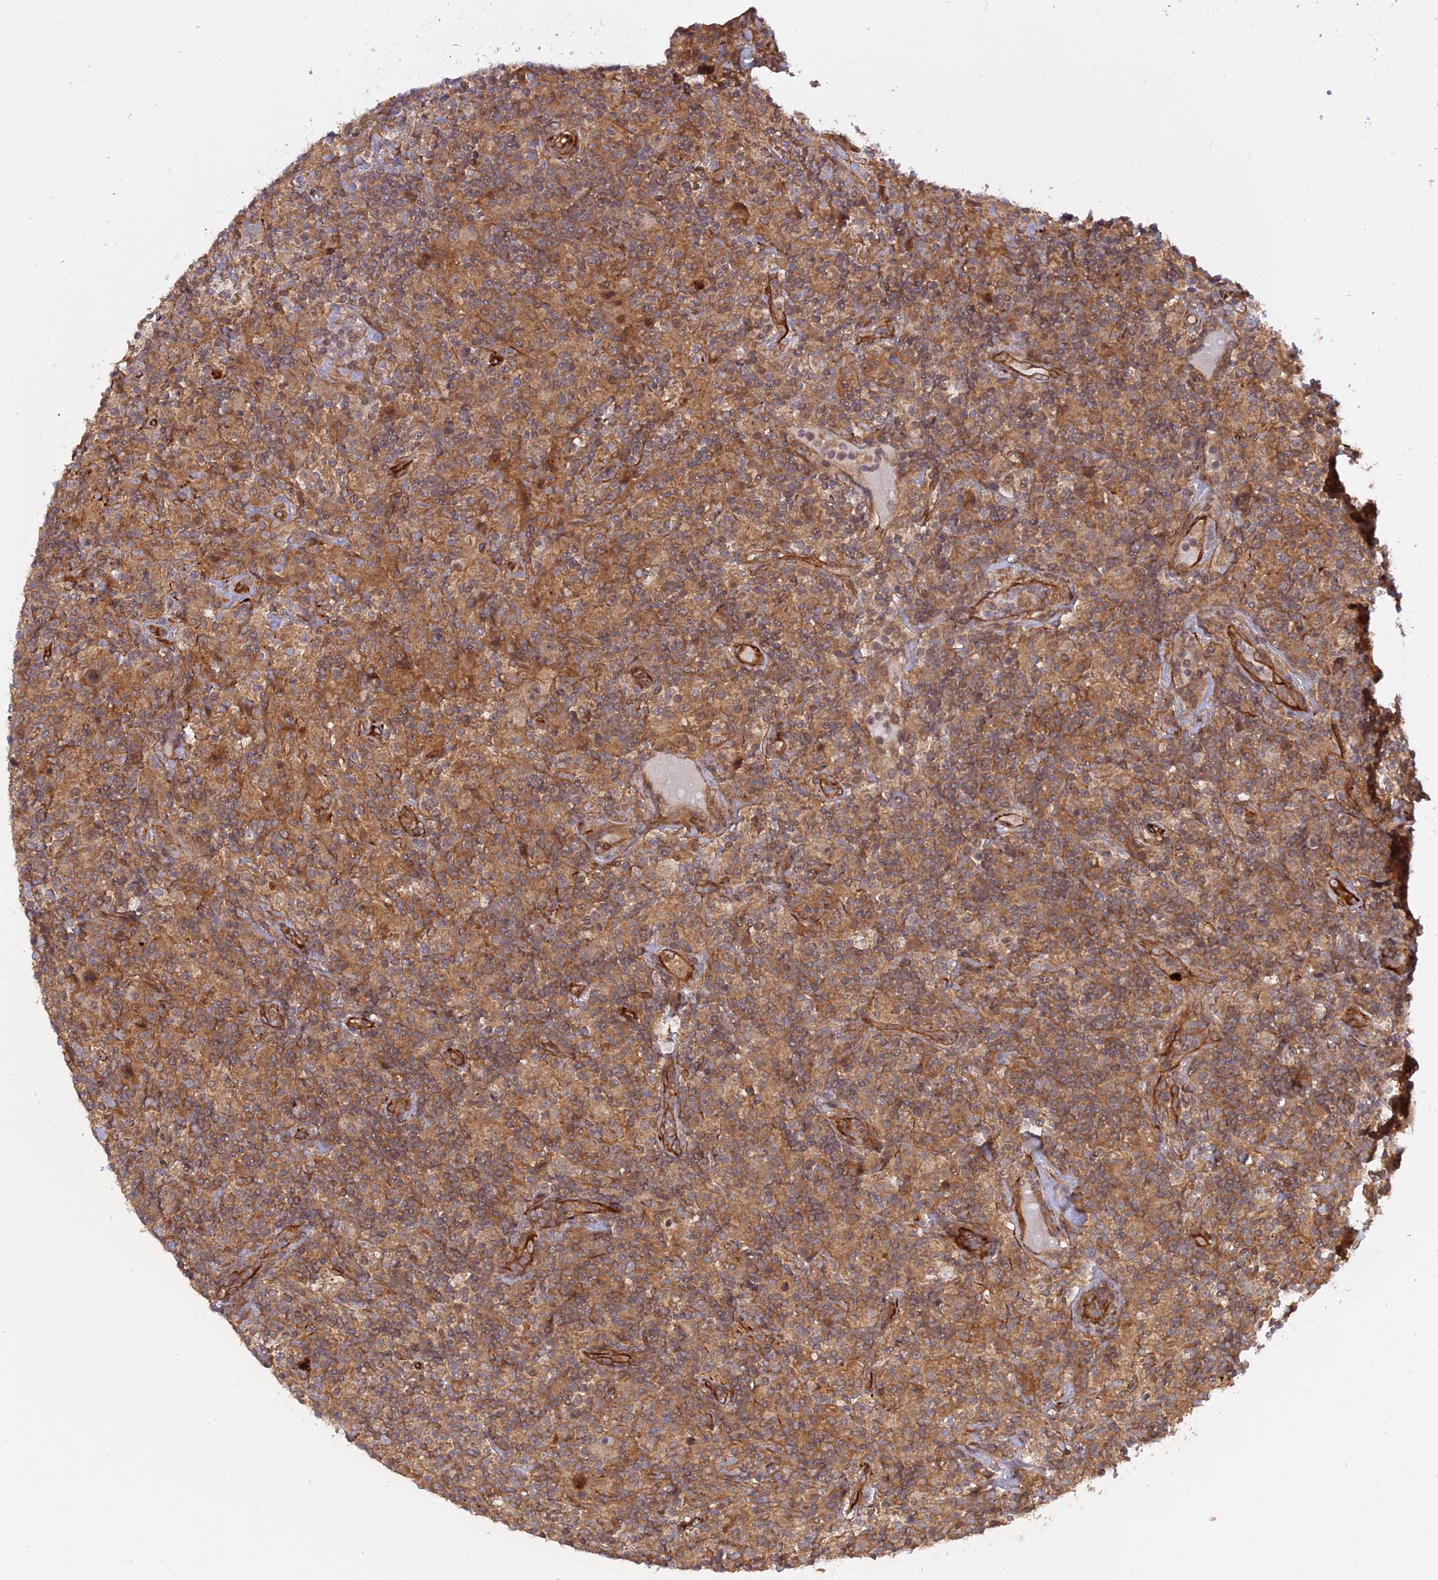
{"staining": {"intensity": "moderate", "quantity": ">75%", "location": "cytoplasmic/membranous"}, "tissue": "lymphoma", "cell_type": "Tumor cells", "image_type": "cancer", "snomed": [{"axis": "morphology", "description": "Hodgkin's disease, NOS"}, {"axis": "topography", "description": "Lymph node"}], "caption": "Immunohistochemical staining of human Hodgkin's disease demonstrates medium levels of moderate cytoplasmic/membranous protein expression in approximately >75% of tumor cells. (Stains: DAB in brown, nuclei in blue, Microscopy: brightfield microscopy at high magnification).", "gene": "PHLDB3", "patient": {"sex": "male", "age": 70}}